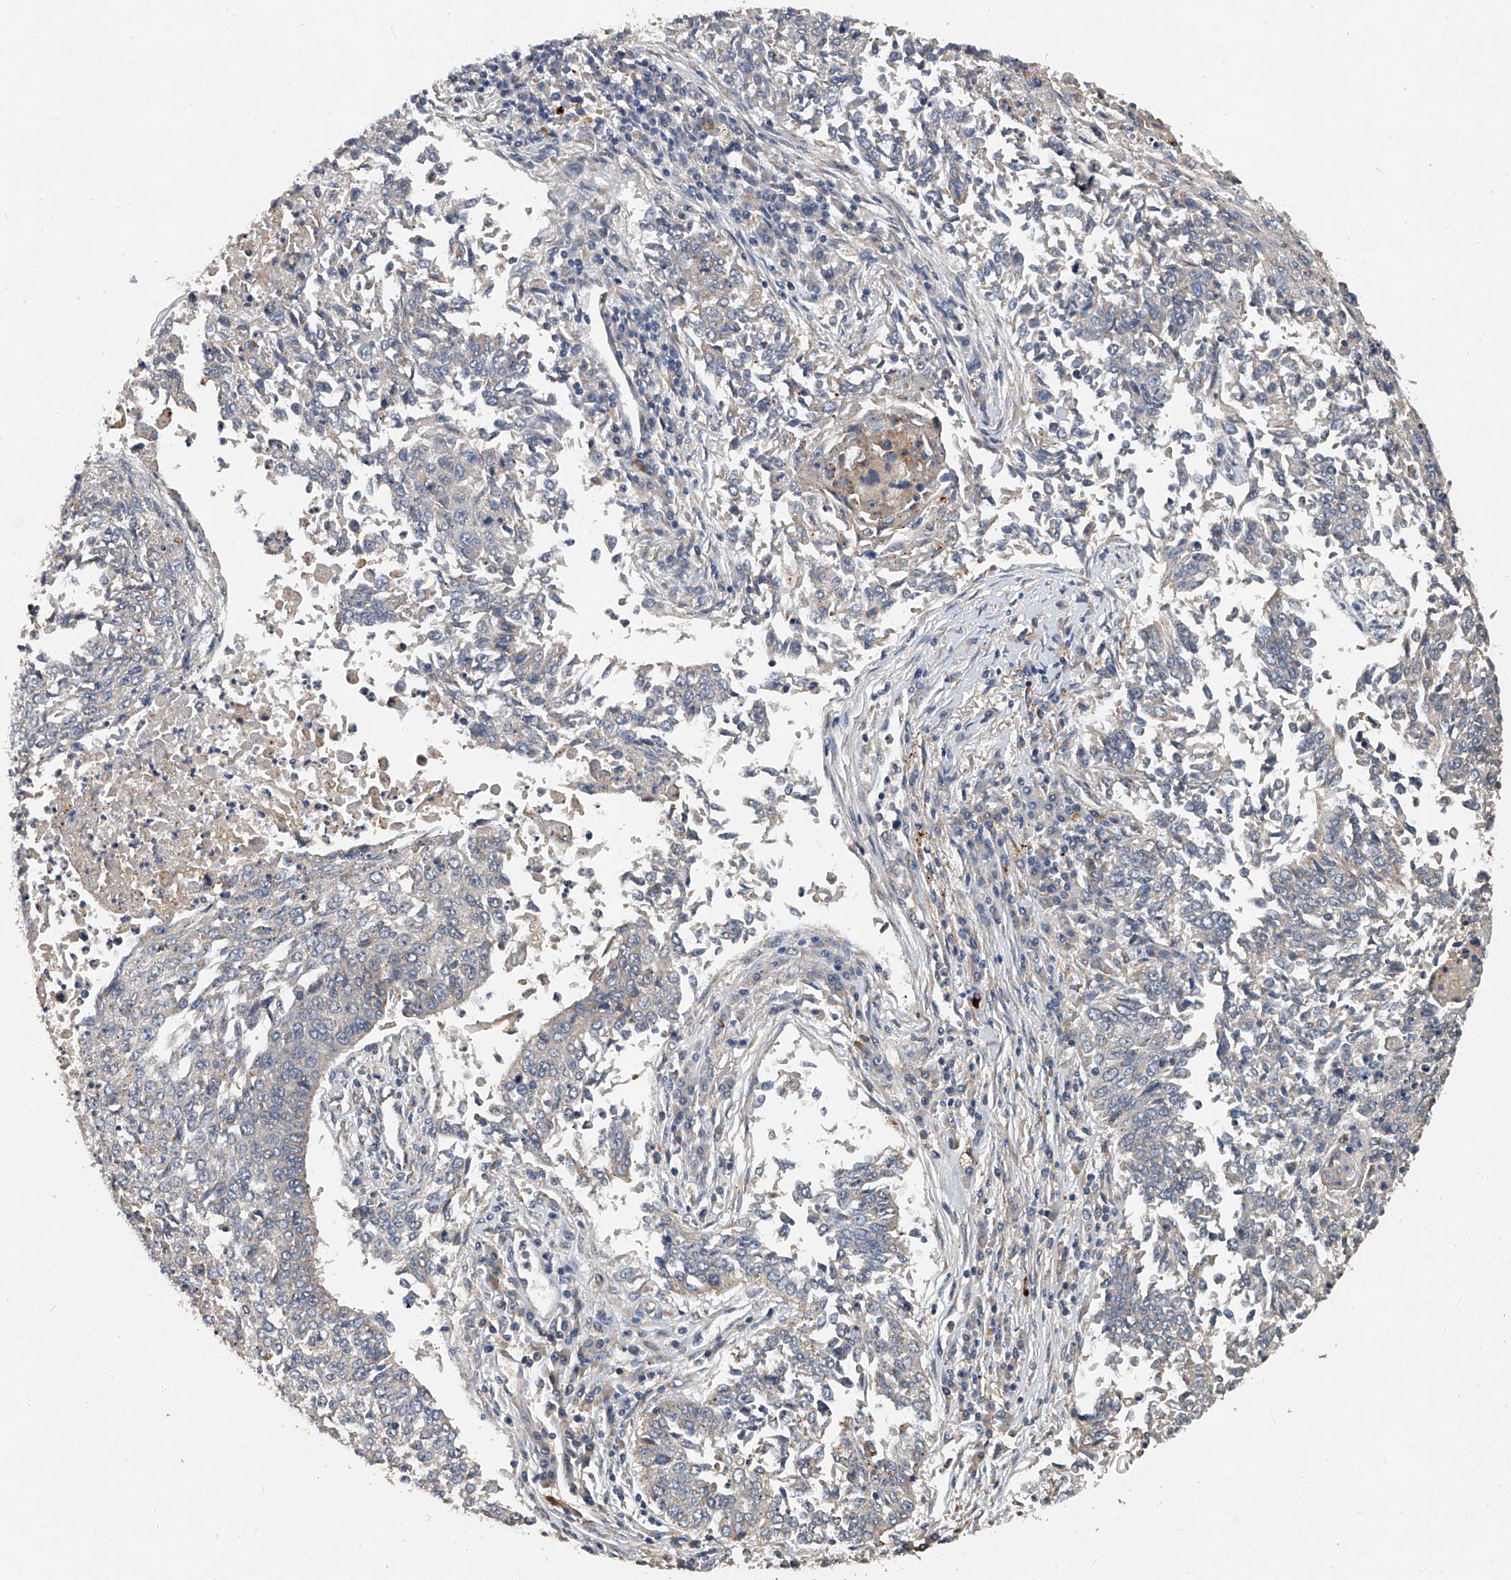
{"staining": {"intensity": "negative", "quantity": "none", "location": "none"}, "tissue": "lung cancer", "cell_type": "Tumor cells", "image_type": "cancer", "snomed": [{"axis": "morphology", "description": "Normal tissue, NOS"}, {"axis": "morphology", "description": "Squamous cell carcinoma, NOS"}, {"axis": "topography", "description": "Cartilage tissue"}, {"axis": "topography", "description": "Bronchus"}, {"axis": "topography", "description": "Lung"}, {"axis": "topography", "description": "Peripheral nerve tissue"}], "caption": "Micrograph shows no protein staining in tumor cells of lung squamous cell carcinoma tissue. (Brightfield microscopy of DAB immunohistochemistry at high magnification).", "gene": "JAG2", "patient": {"sex": "female", "age": 49}}